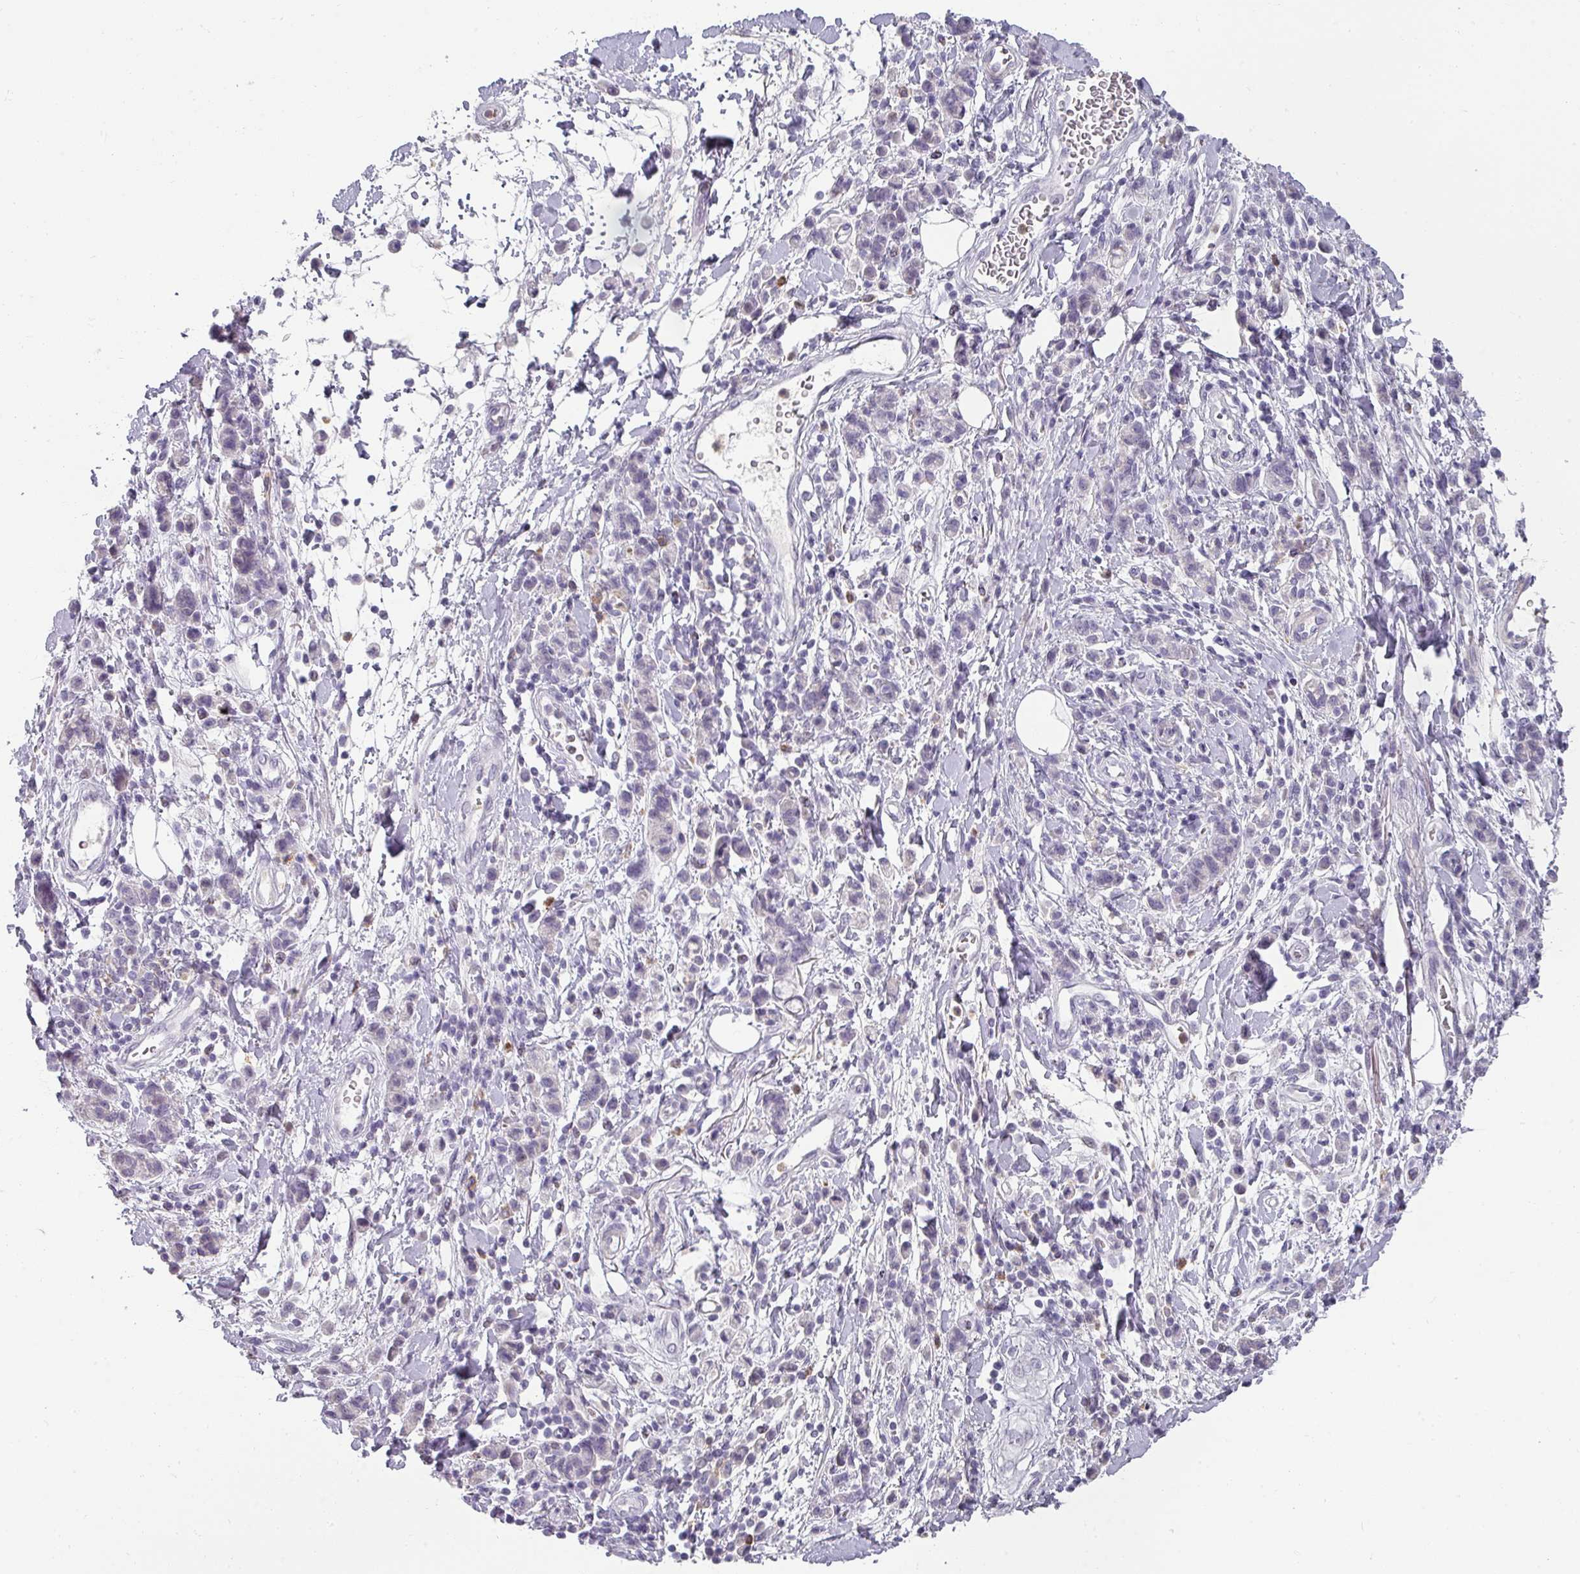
{"staining": {"intensity": "negative", "quantity": "none", "location": "none"}, "tissue": "stomach cancer", "cell_type": "Tumor cells", "image_type": "cancer", "snomed": [{"axis": "morphology", "description": "Adenocarcinoma, NOS"}, {"axis": "topography", "description": "Stomach"}], "caption": "The IHC photomicrograph has no significant staining in tumor cells of stomach cancer (adenocarcinoma) tissue. (Brightfield microscopy of DAB (3,3'-diaminobenzidine) immunohistochemistry at high magnification).", "gene": "BTLA", "patient": {"sex": "male", "age": 77}}